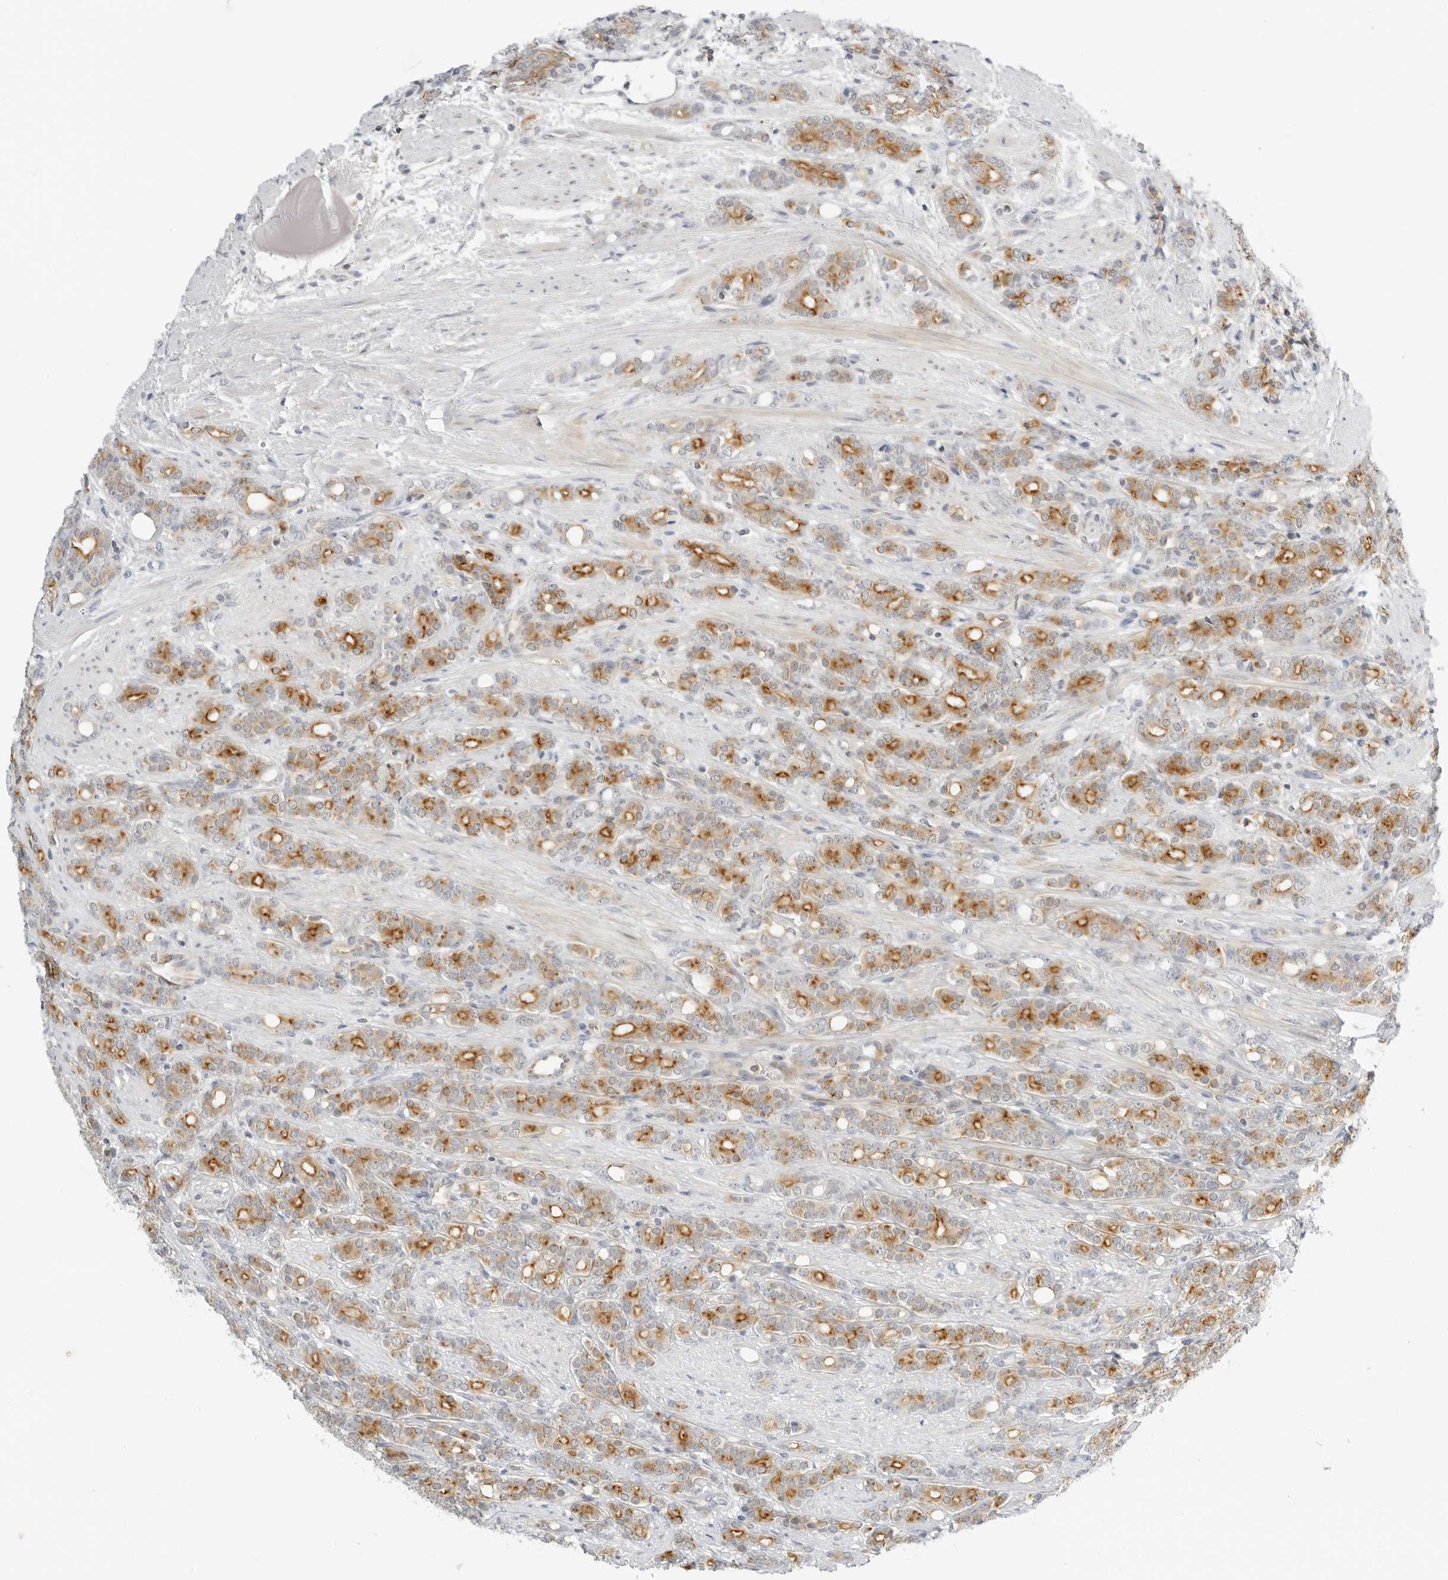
{"staining": {"intensity": "strong", "quantity": "25%-75%", "location": "cytoplasmic/membranous"}, "tissue": "prostate cancer", "cell_type": "Tumor cells", "image_type": "cancer", "snomed": [{"axis": "morphology", "description": "Adenocarcinoma, High grade"}, {"axis": "topography", "description": "Prostate"}], "caption": "Prostate high-grade adenocarcinoma stained with DAB (3,3'-diaminobenzidine) IHC reveals high levels of strong cytoplasmic/membranous expression in approximately 25%-75% of tumor cells. Using DAB (3,3'-diaminobenzidine) (brown) and hematoxylin (blue) stains, captured at high magnification using brightfield microscopy.", "gene": "OSCP1", "patient": {"sex": "male", "age": 62}}